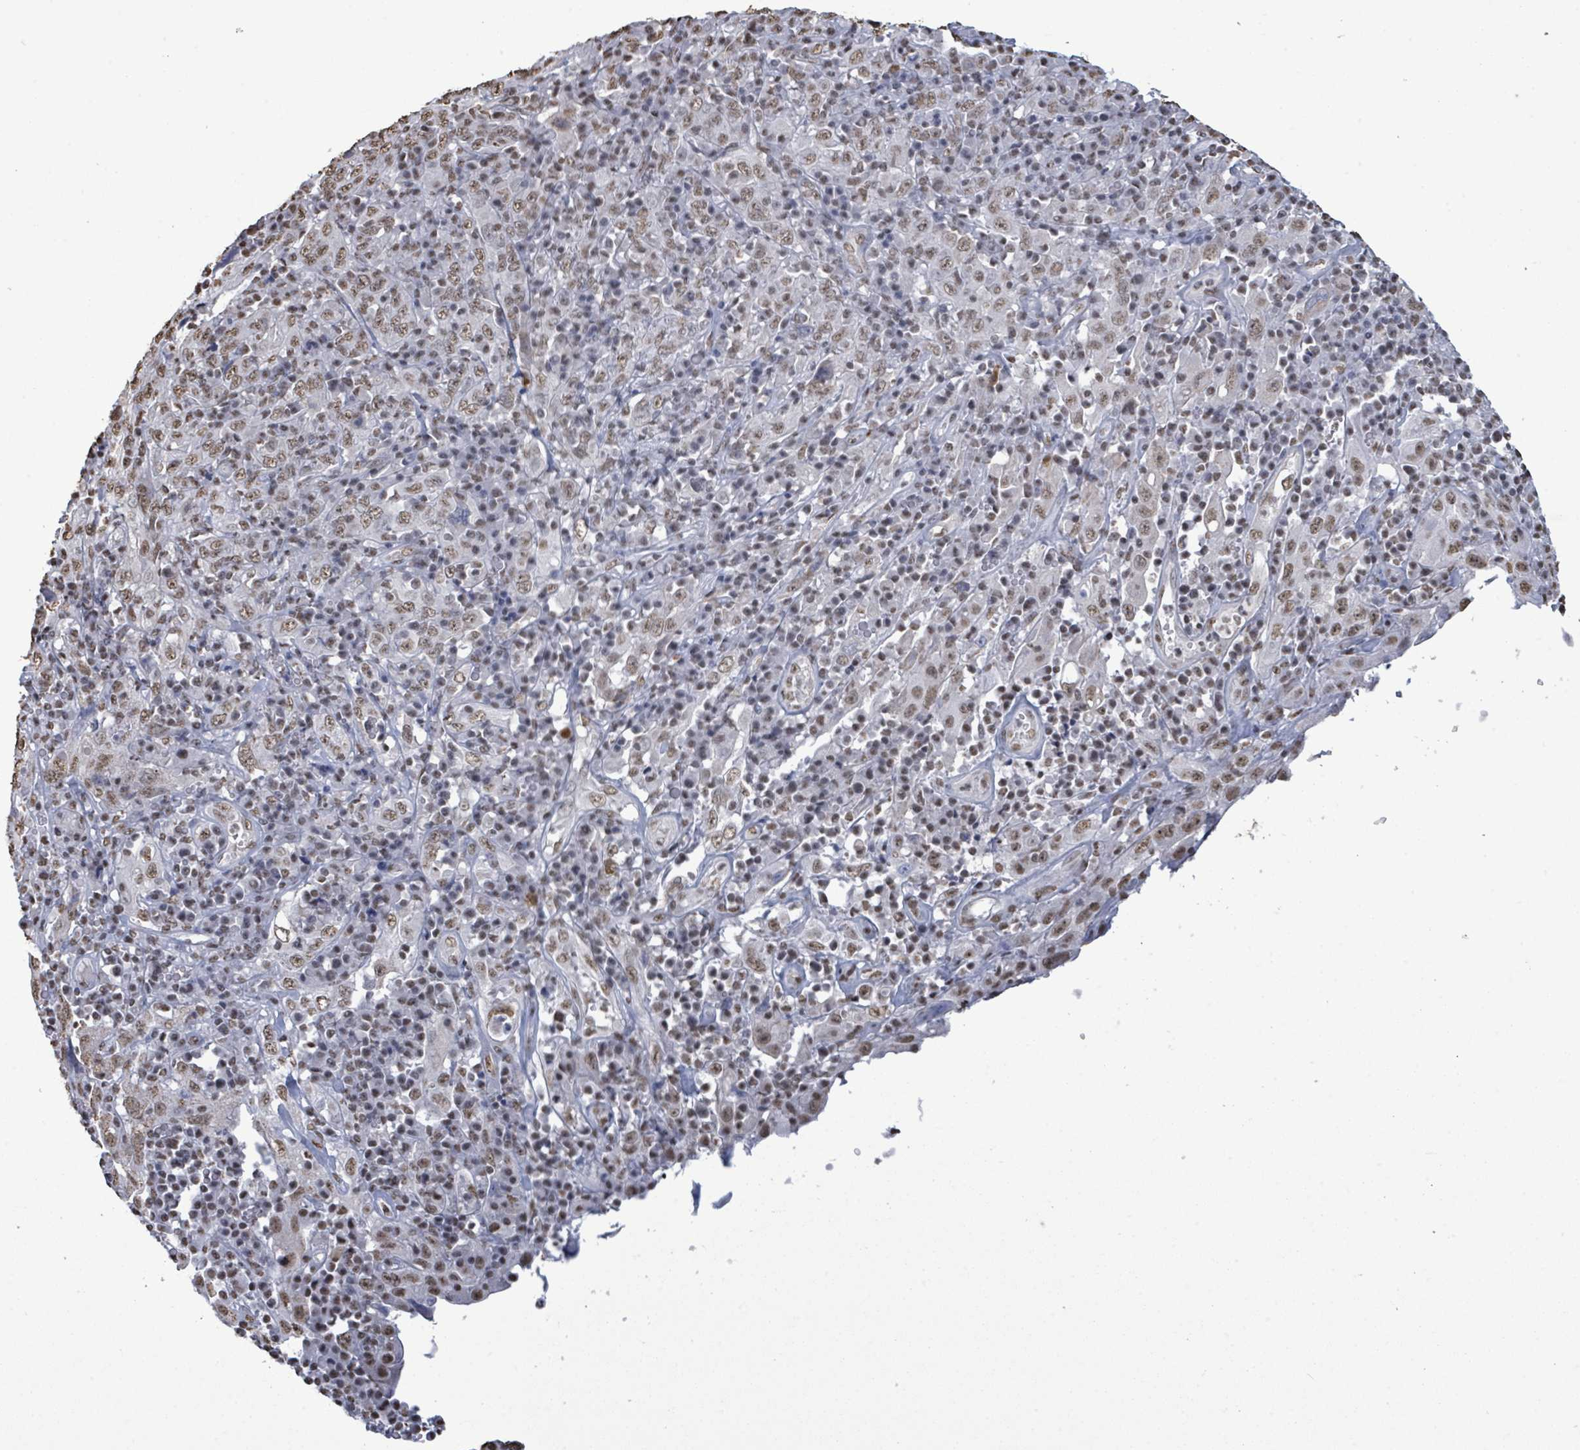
{"staining": {"intensity": "weak", "quantity": ">75%", "location": "nuclear"}, "tissue": "cervical cancer", "cell_type": "Tumor cells", "image_type": "cancer", "snomed": [{"axis": "morphology", "description": "Squamous cell carcinoma, NOS"}, {"axis": "topography", "description": "Cervix"}], "caption": "Tumor cells display weak nuclear positivity in about >75% of cells in cervical squamous cell carcinoma.", "gene": "SAMD14", "patient": {"sex": "female", "age": 46}}